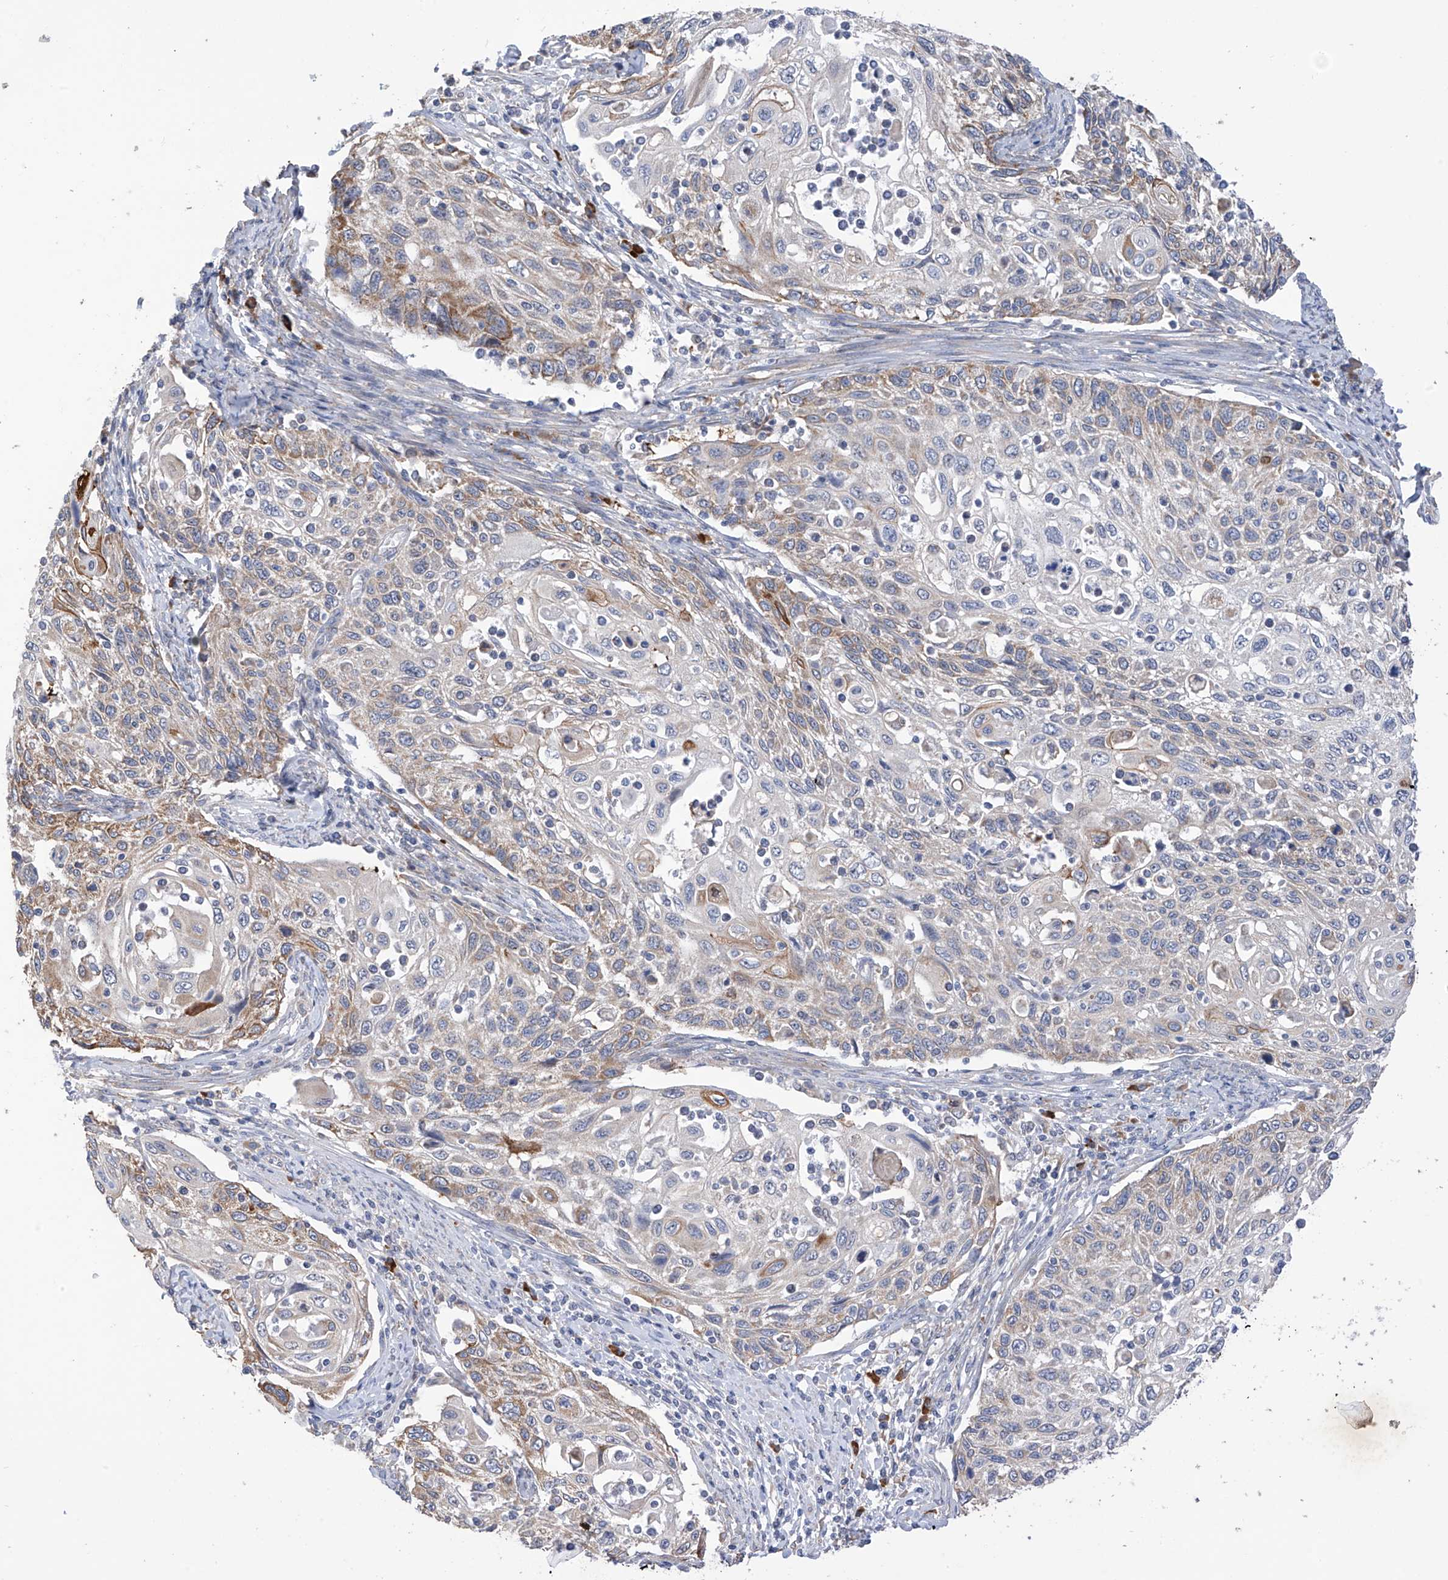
{"staining": {"intensity": "moderate", "quantity": "<25%", "location": "cytoplasmic/membranous"}, "tissue": "cervical cancer", "cell_type": "Tumor cells", "image_type": "cancer", "snomed": [{"axis": "morphology", "description": "Squamous cell carcinoma, NOS"}, {"axis": "topography", "description": "Cervix"}], "caption": "Cervical cancer (squamous cell carcinoma) tissue demonstrates moderate cytoplasmic/membranous expression in about <25% of tumor cells, visualized by immunohistochemistry.", "gene": "REC8", "patient": {"sex": "female", "age": 70}}